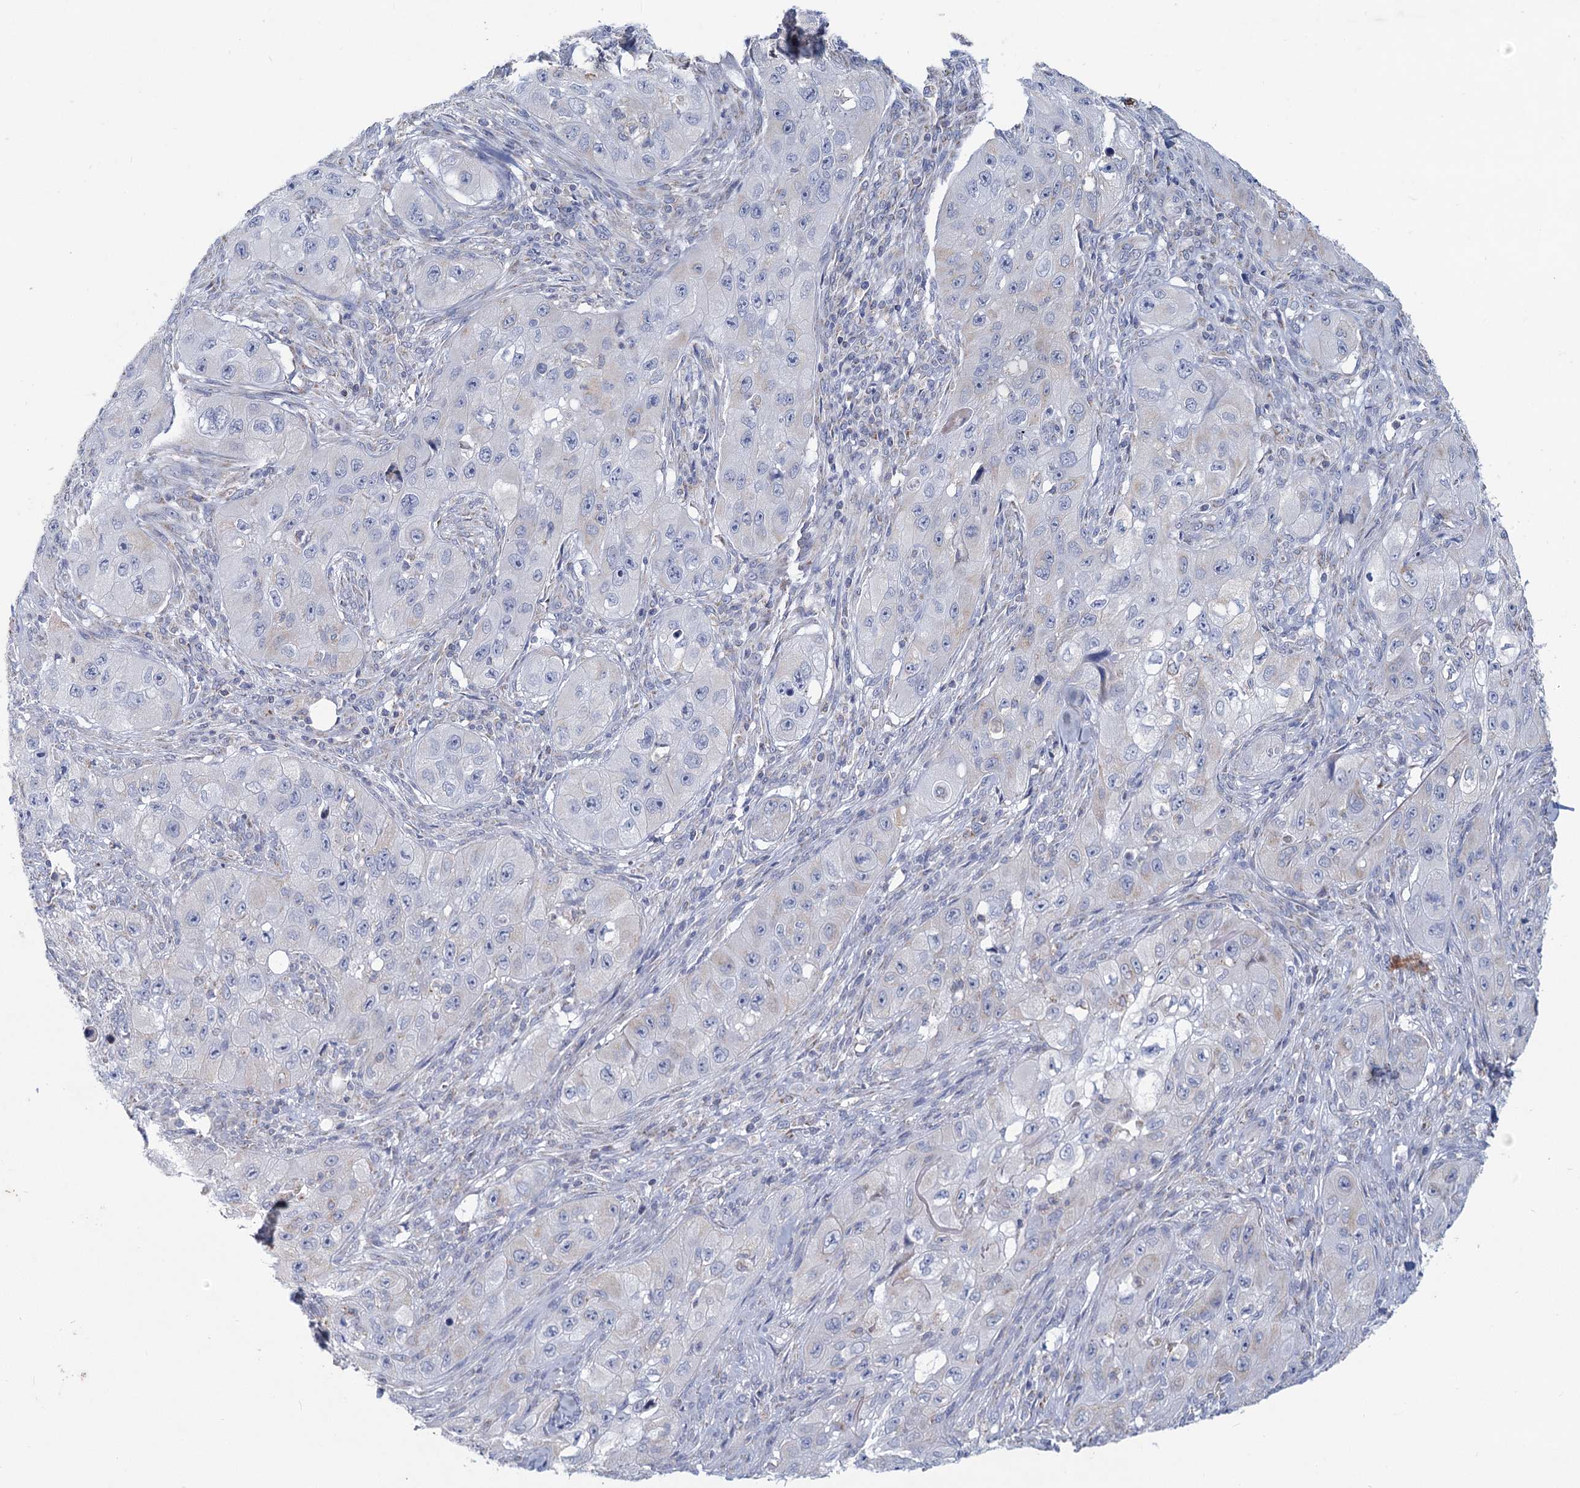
{"staining": {"intensity": "negative", "quantity": "none", "location": "none"}, "tissue": "skin cancer", "cell_type": "Tumor cells", "image_type": "cancer", "snomed": [{"axis": "morphology", "description": "Squamous cell carcinoma, NOS"}, {"axis": "topography", "description": "Skin"}, {"axis": "topography", "description": "Subcutis"}], "caption": "The IHC photomicrograph has no significant staining in tumor cells of skin cancer (squamous cell carcinoma) tissue. (DAB immunohistochemistry (IHC) with hematoxylin counter stain).", "gene": "NDUFC2", "patient": {"sex": "male", "age": 73}}